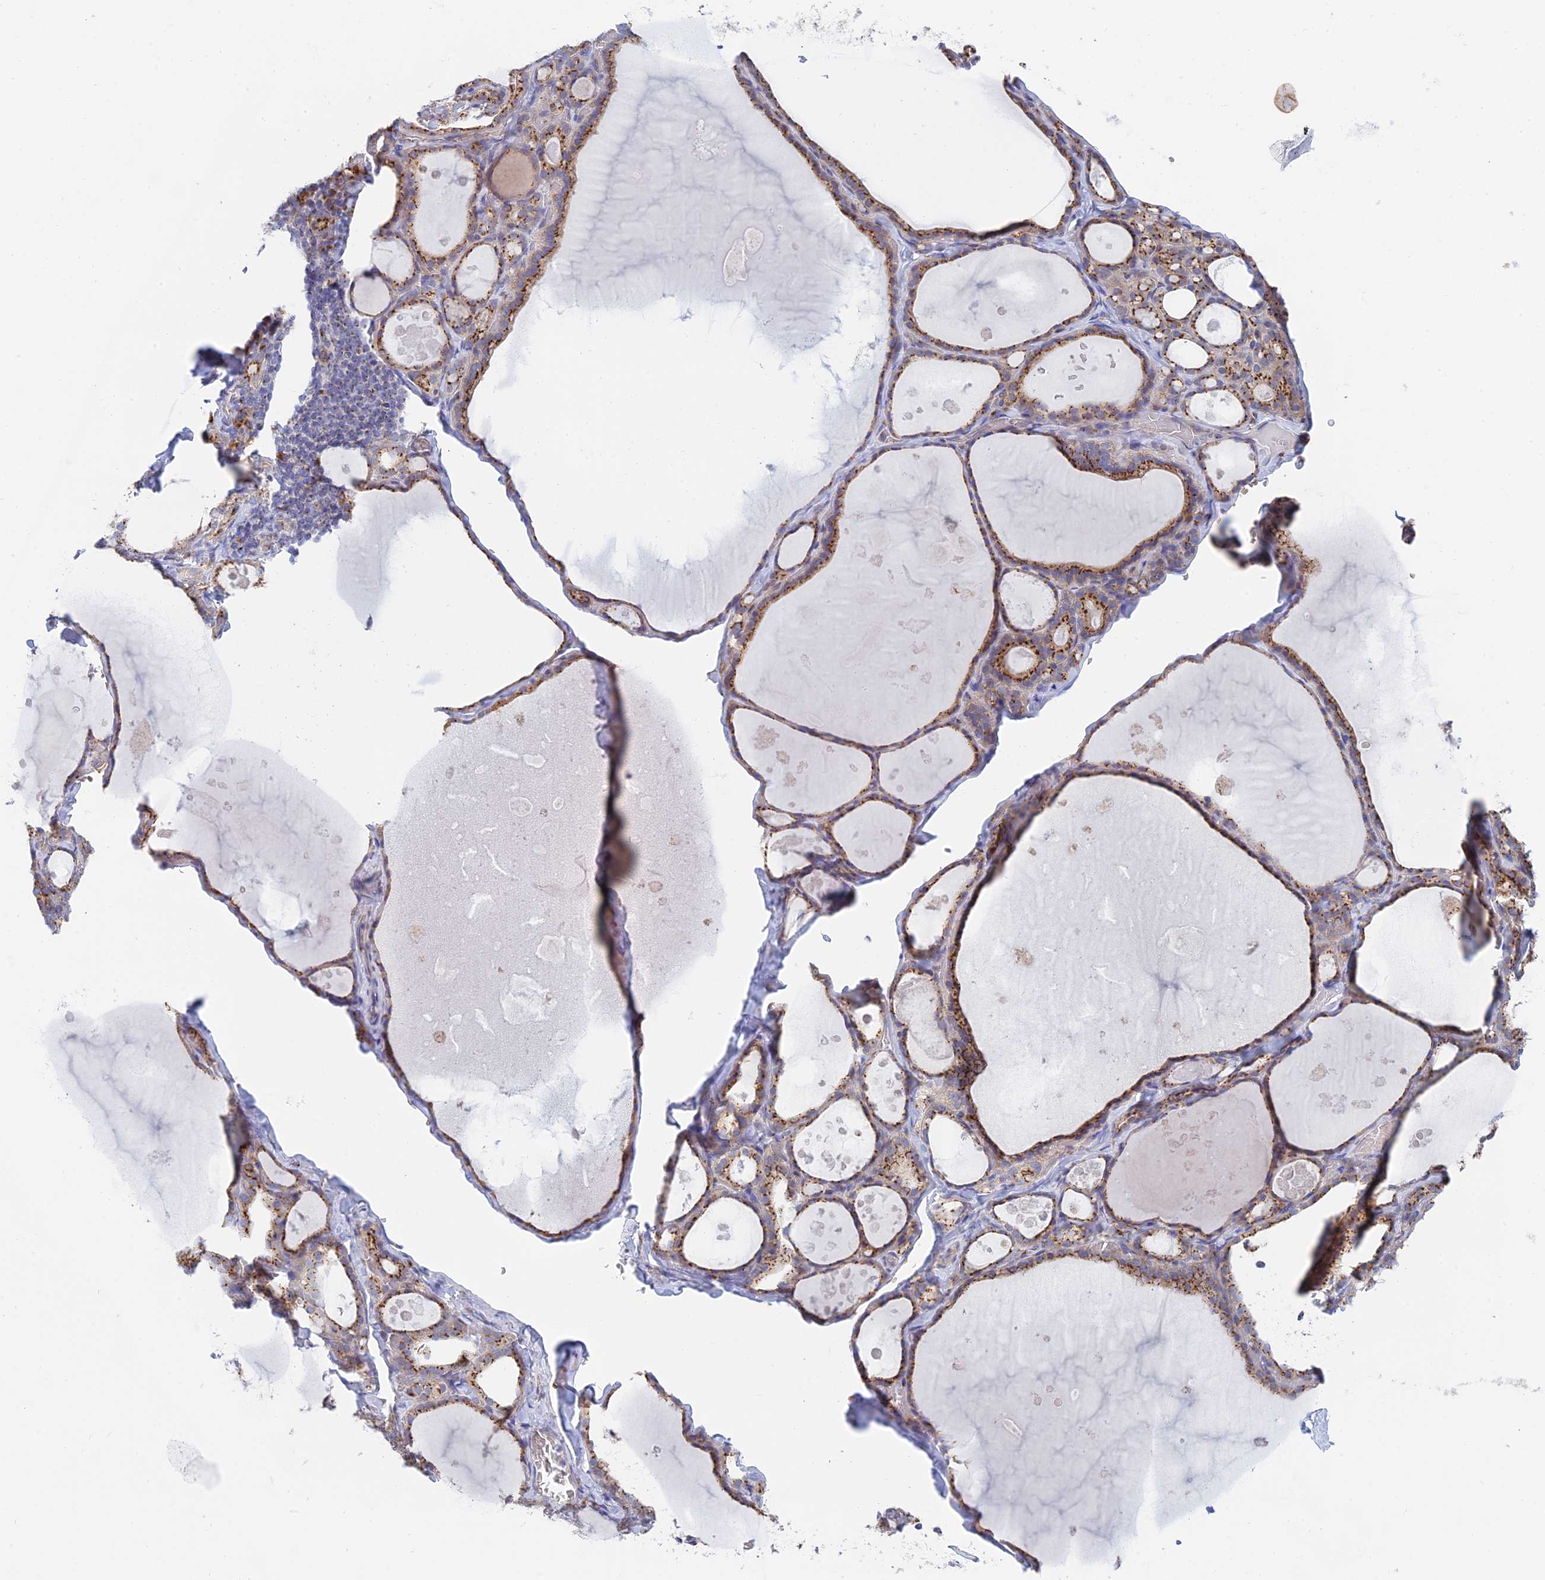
{"staining": {"intensity": "moderate", "quantity": ">75%", "location": "cytoplasmic/membranous"}, "tissue": "thyroid gland", "cell_type": "Glandular cells", "image_type": "normal", "snomed": [{"axis": "morphology", "description": "Normal tissue, NOS"}, {"axis": "topography", "description": "Thyroid gland"}], "caption": "Immunohistochemical staining of unremarkable thyroid gland displays moderate cytoplasmic/membranous protein staining in about >75% of glandular cells.", "gene": "ENSG00000267561", "patient": {"sex": "male", "age": 56}}